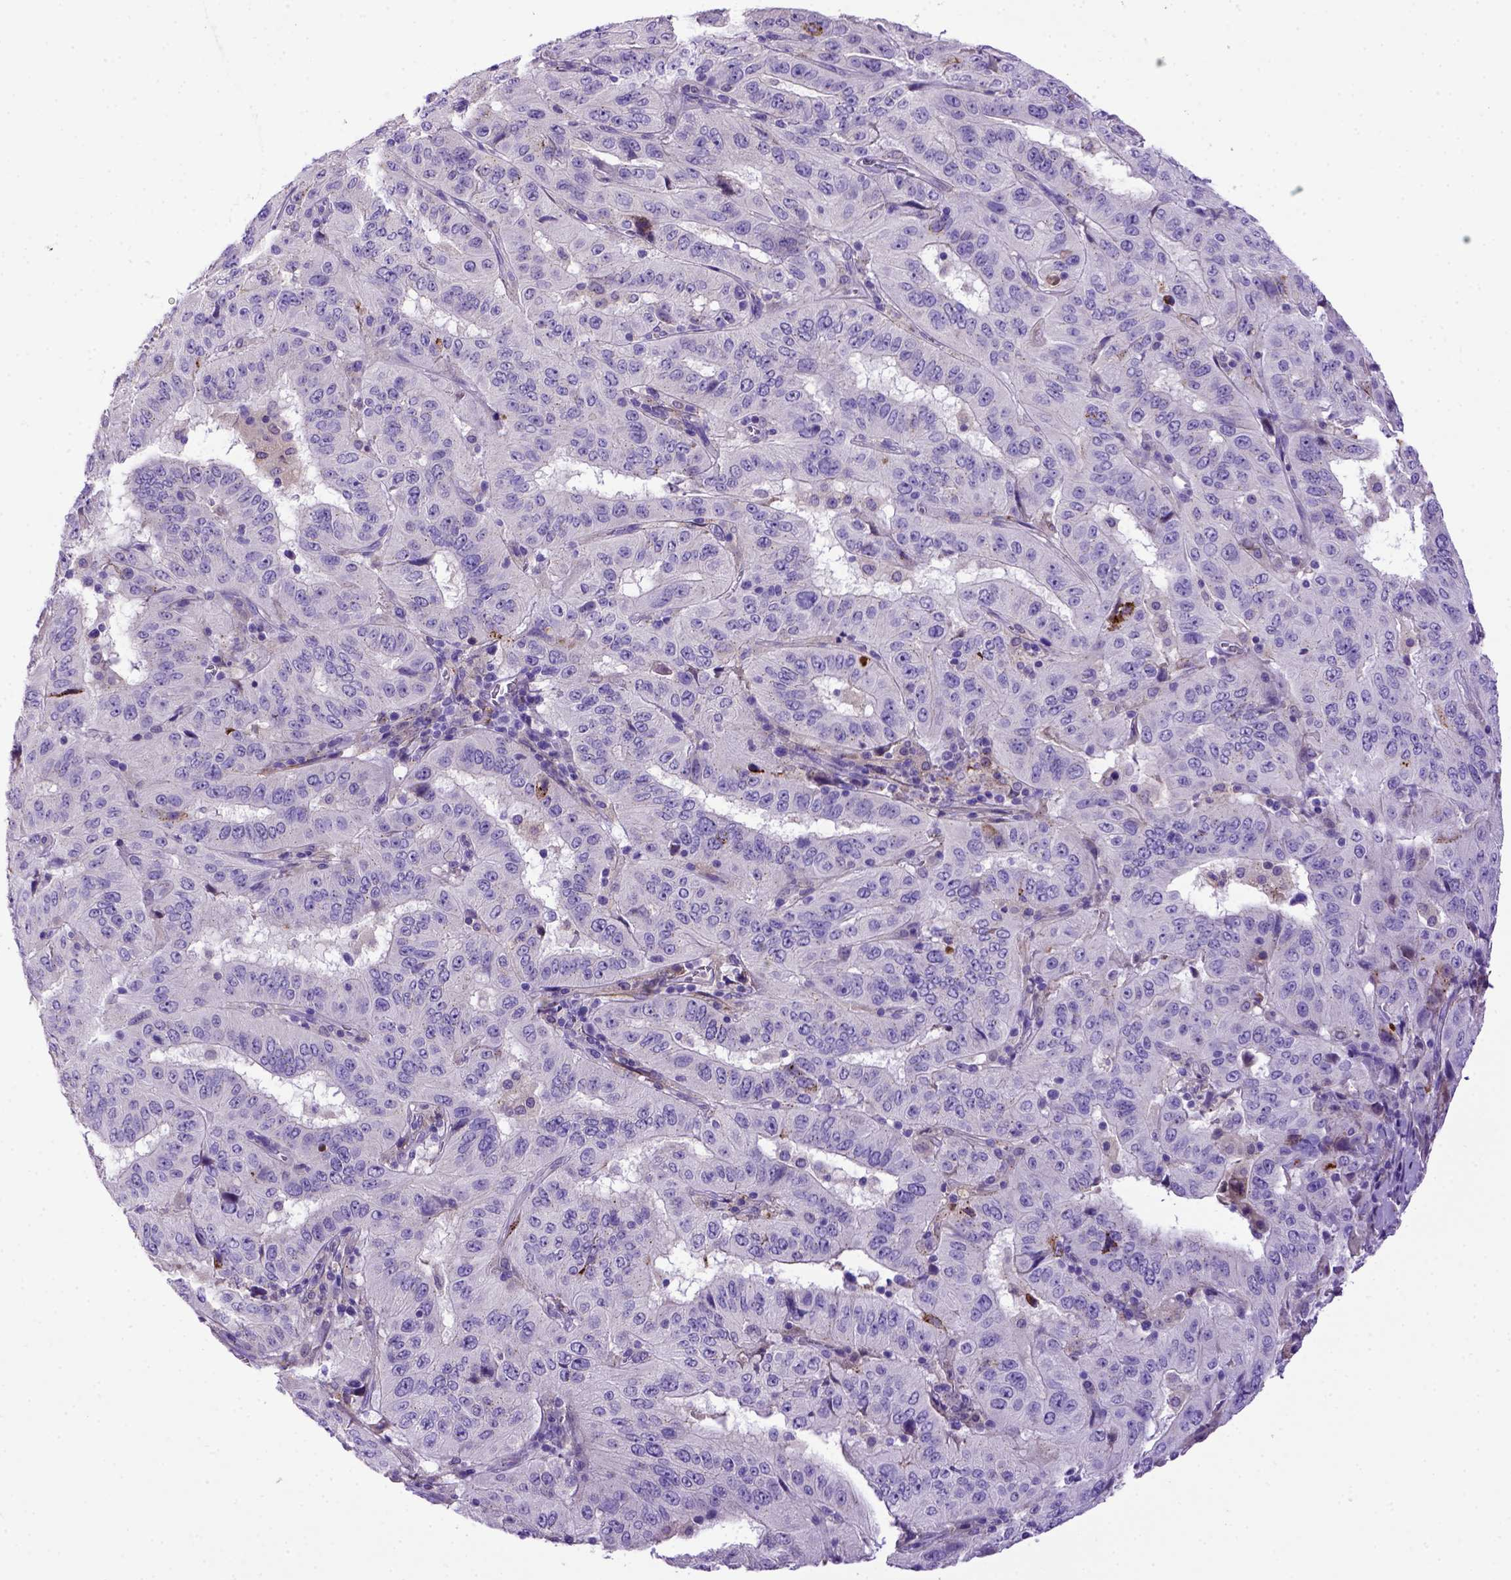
{"staining": {"intensity": "negative", "quantity": "none", "location": "none"}, "tissue": "pancreatic cancer", "cell_type": "Tumor cells", "image_type": "cancer", "snomed": [{"axis": "morphology", "description": "Adenocarcinoma, NOS"}, {"axis": "topography", "description": "Pancreas"}], "caption": "Pancreatic cancer (adenocarcinoma) was stained to show a protein in brown. There is no significant positivity in tumor cells.", "gene": "ADAM12", "patient": {"sex": "male", "age": 63}}